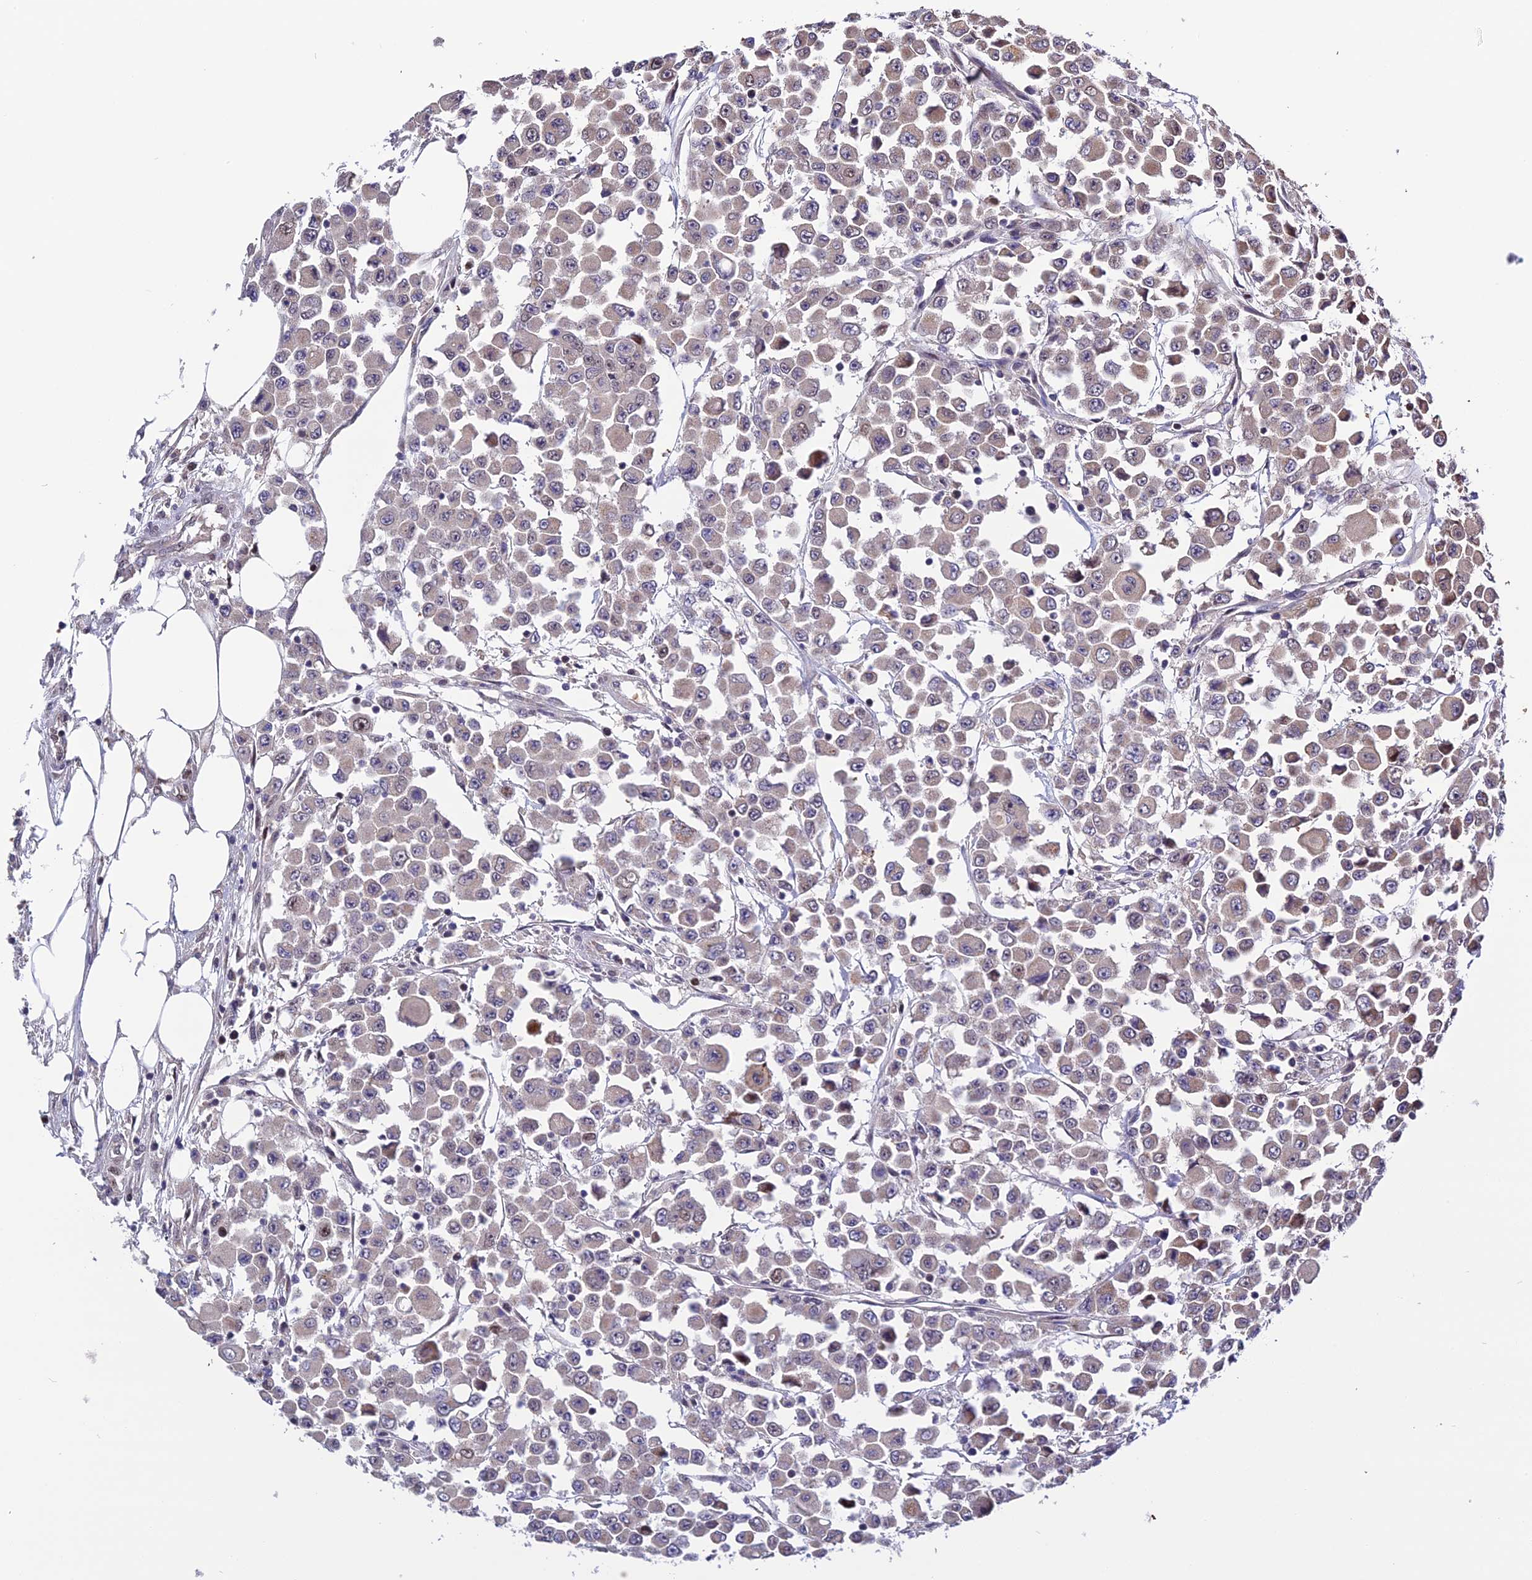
{"staining": {"intensity": "weak", "quantity": "<25%", "location": "cytoplasmic/membranous"}, "tissue": "colorectal cancer", "cell_type": "Tumor cells", "image_type": "cancer", "snomed": [{"axis": "morphology", "description": "Adenocarcinoma, NOS"}, {"axis": "topography", "description": "Colon"}], "caption": "IHC of human adenocarcinoma (colorectal) reveals no staining in tumor cells.", "gene": "ARL2", "patient": {"sex": "male", "age": 51}}